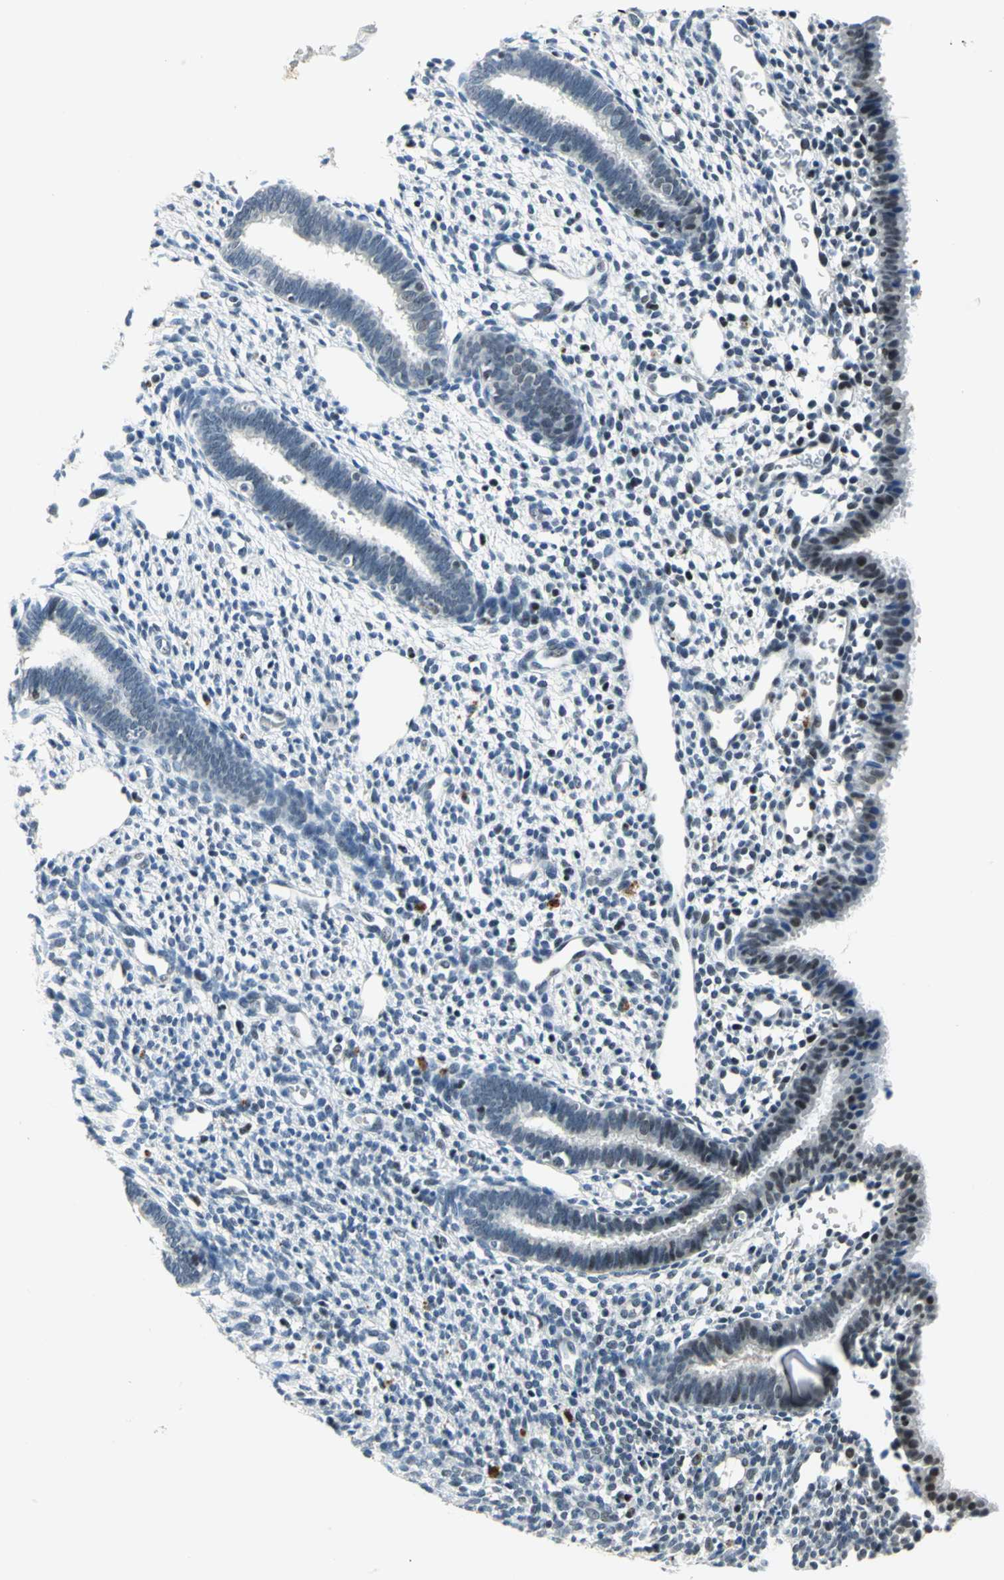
{"staining": {"intensity": "negative", "quantity": "none", "location": "none"}, "tissue": "endometrium", "cell_type": "Cells in endometrial stroma", "image_type": "normal", "snomed": [{"axis": "morphology", "description": "Normal tissue, NOS"}, {"axis": "topography", "description": "Endometrium"}], "caption": "Benign endometrium was stained to show a protein in brown. There is no significant staining in cells in endometrial stroma. Nuclei are stained in blue.", "gene": "RAD17", "patient": {"sex": "female", "age": 27}}